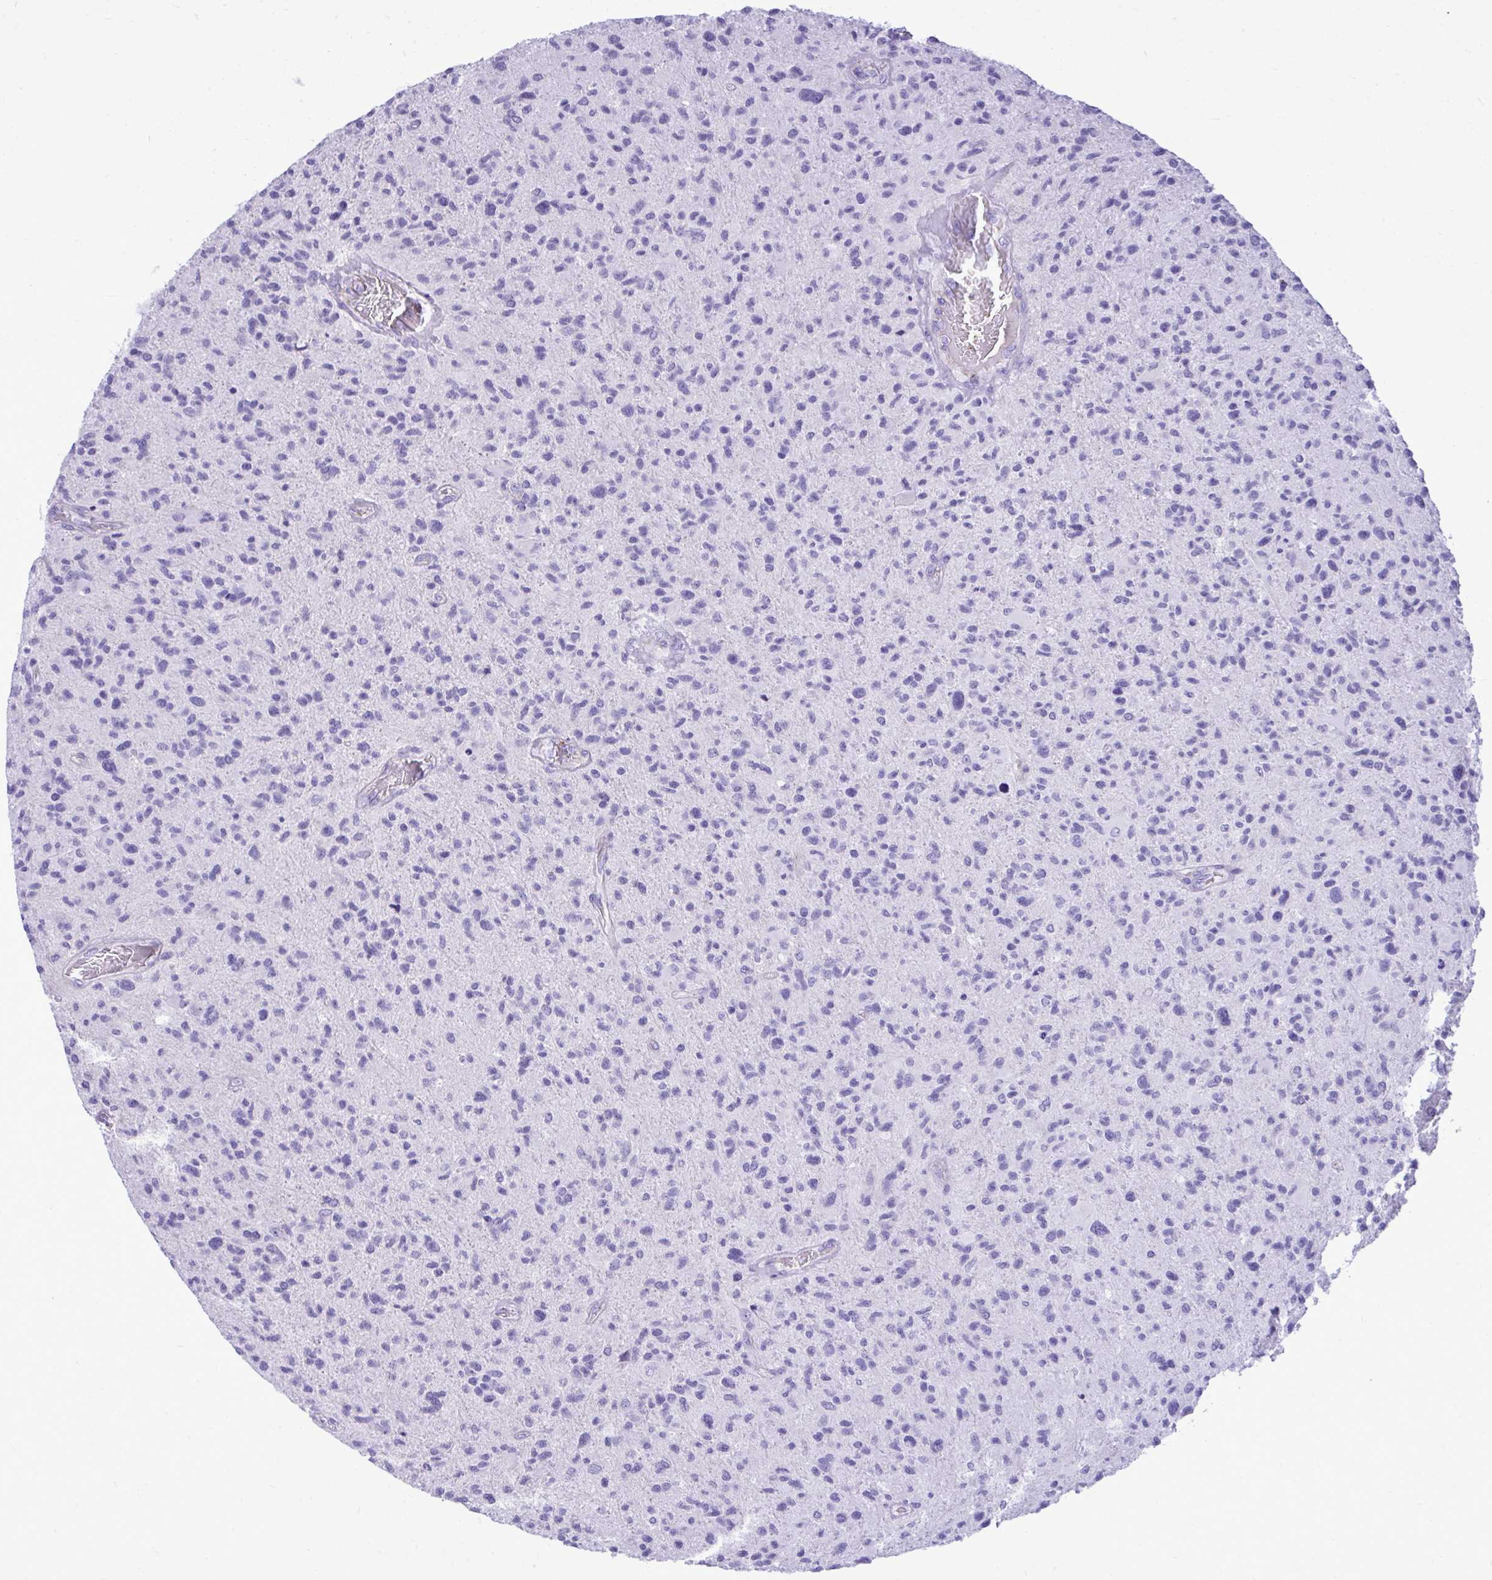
{"staining": {"intensity": "negative", "quantity": "none", "location": "none"}, "tissue": "glioma", "cell_type": "Tumor cells", "image_type": "cancer", "snomed": [{"axis": "morphology", "description": "Glioma, malignant, High grade"}, {"axis": "topography", "description": "Brain"}], "caption": "This is a photomicrograph of immunohistochemistry (IHC) staining of glioma, which shows no expression in tumor cells. (DAB IHC, high magnification).", "gene": "HRG", "patient": {"sex": "female", "age": 70}}